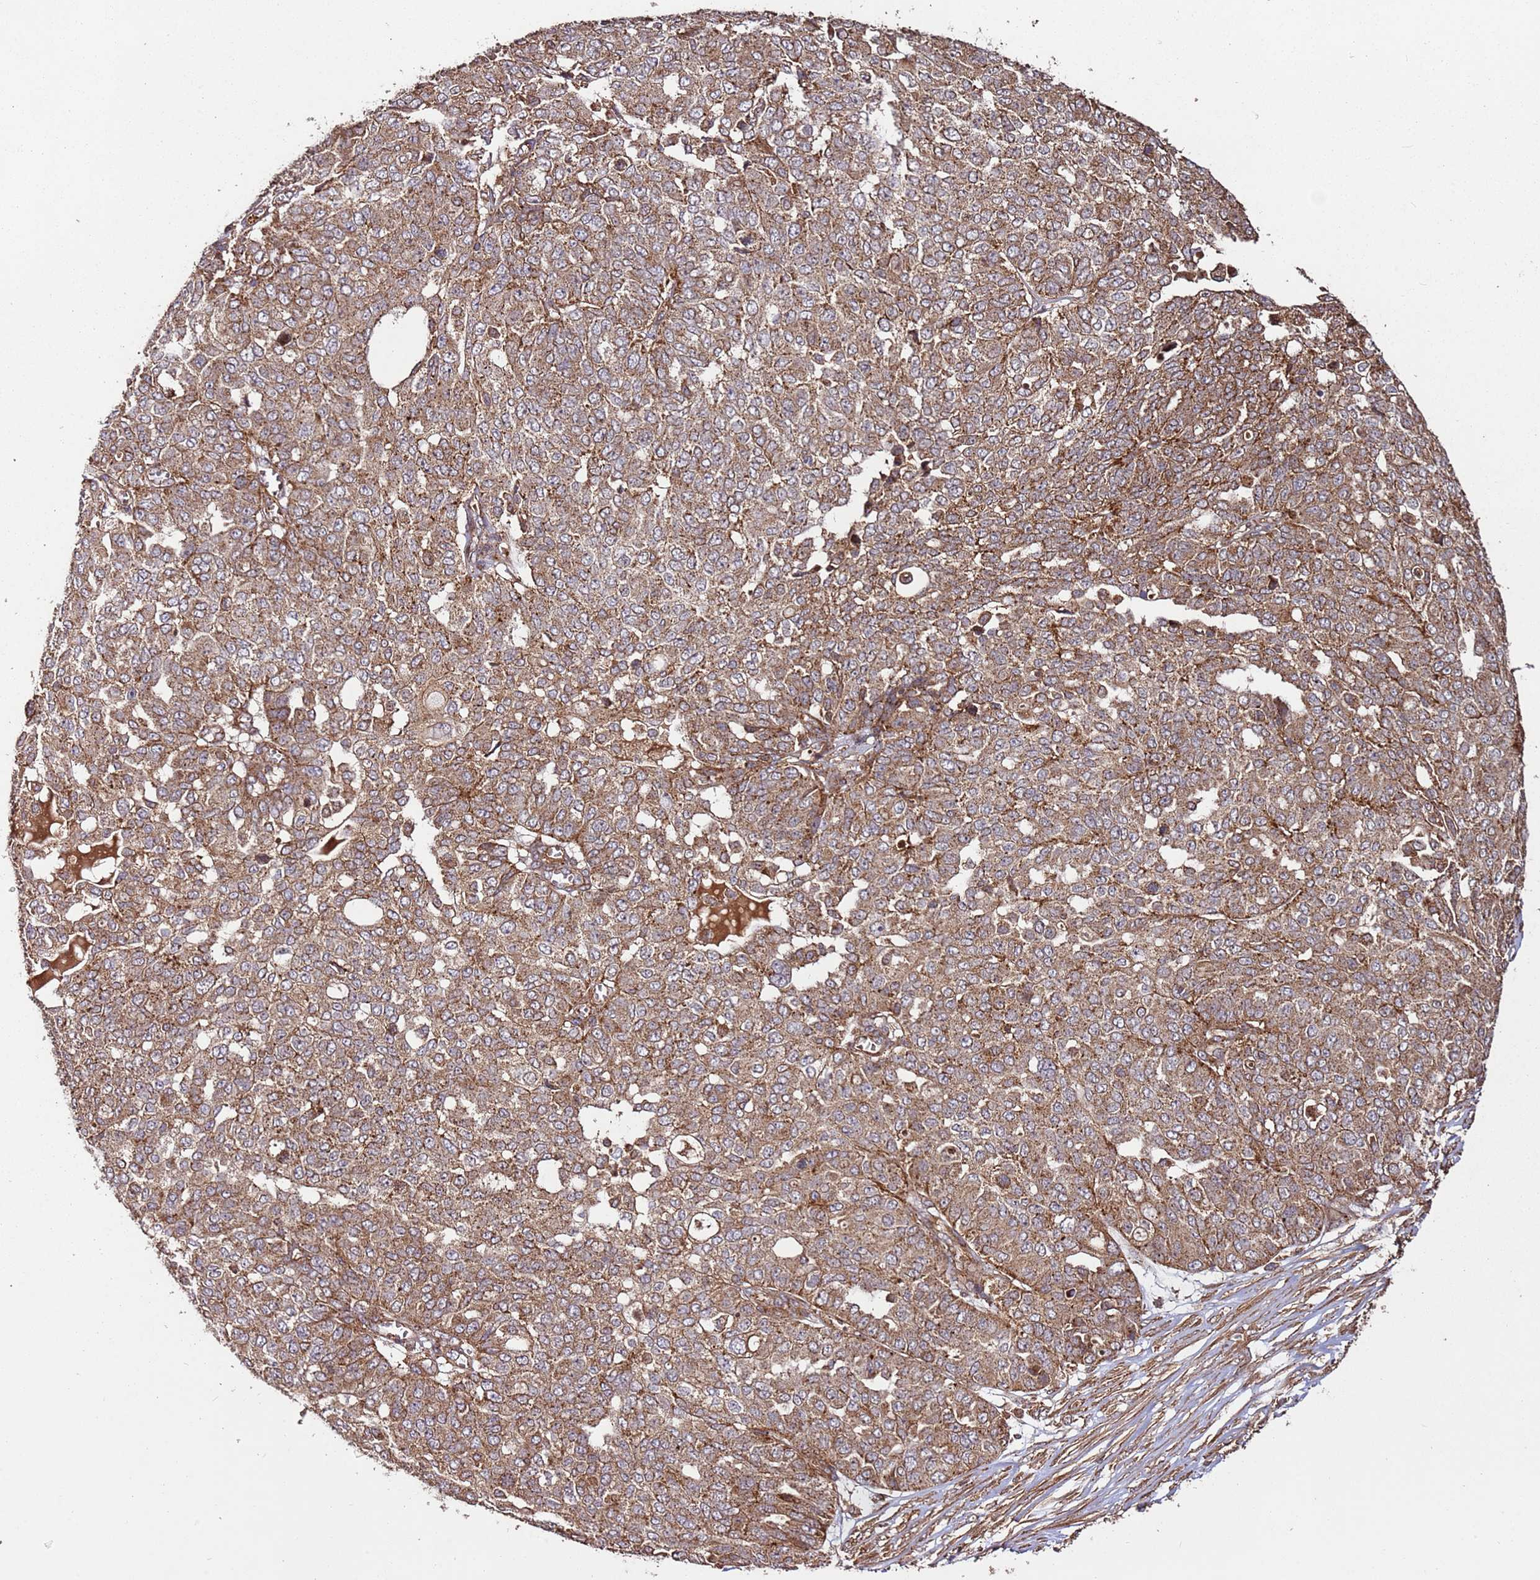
{"staining": {"intensity": "moderate", "quantity": ">75%", "location": "cytoplasmic/membranous"}, "tissue": "ovarian cancer", "cell_type": "Tumor cells", "image_type": "cancer", "snomed": [{"axis": "morphology", "description": "Cystadenocarcinoma, serous, NOS"}, {"axis": "topography", "description": "Soft tissue"}, {"axis": "topography", "description": "Ovary"}], "caption": "Protein expression analysis of human ovarian cancer reveals moderate cytoplasmic/membranous positivity in about >75% of tumor cells.", "gene": "FAM186A", "patient": {"sex": "female", "age": 57}}